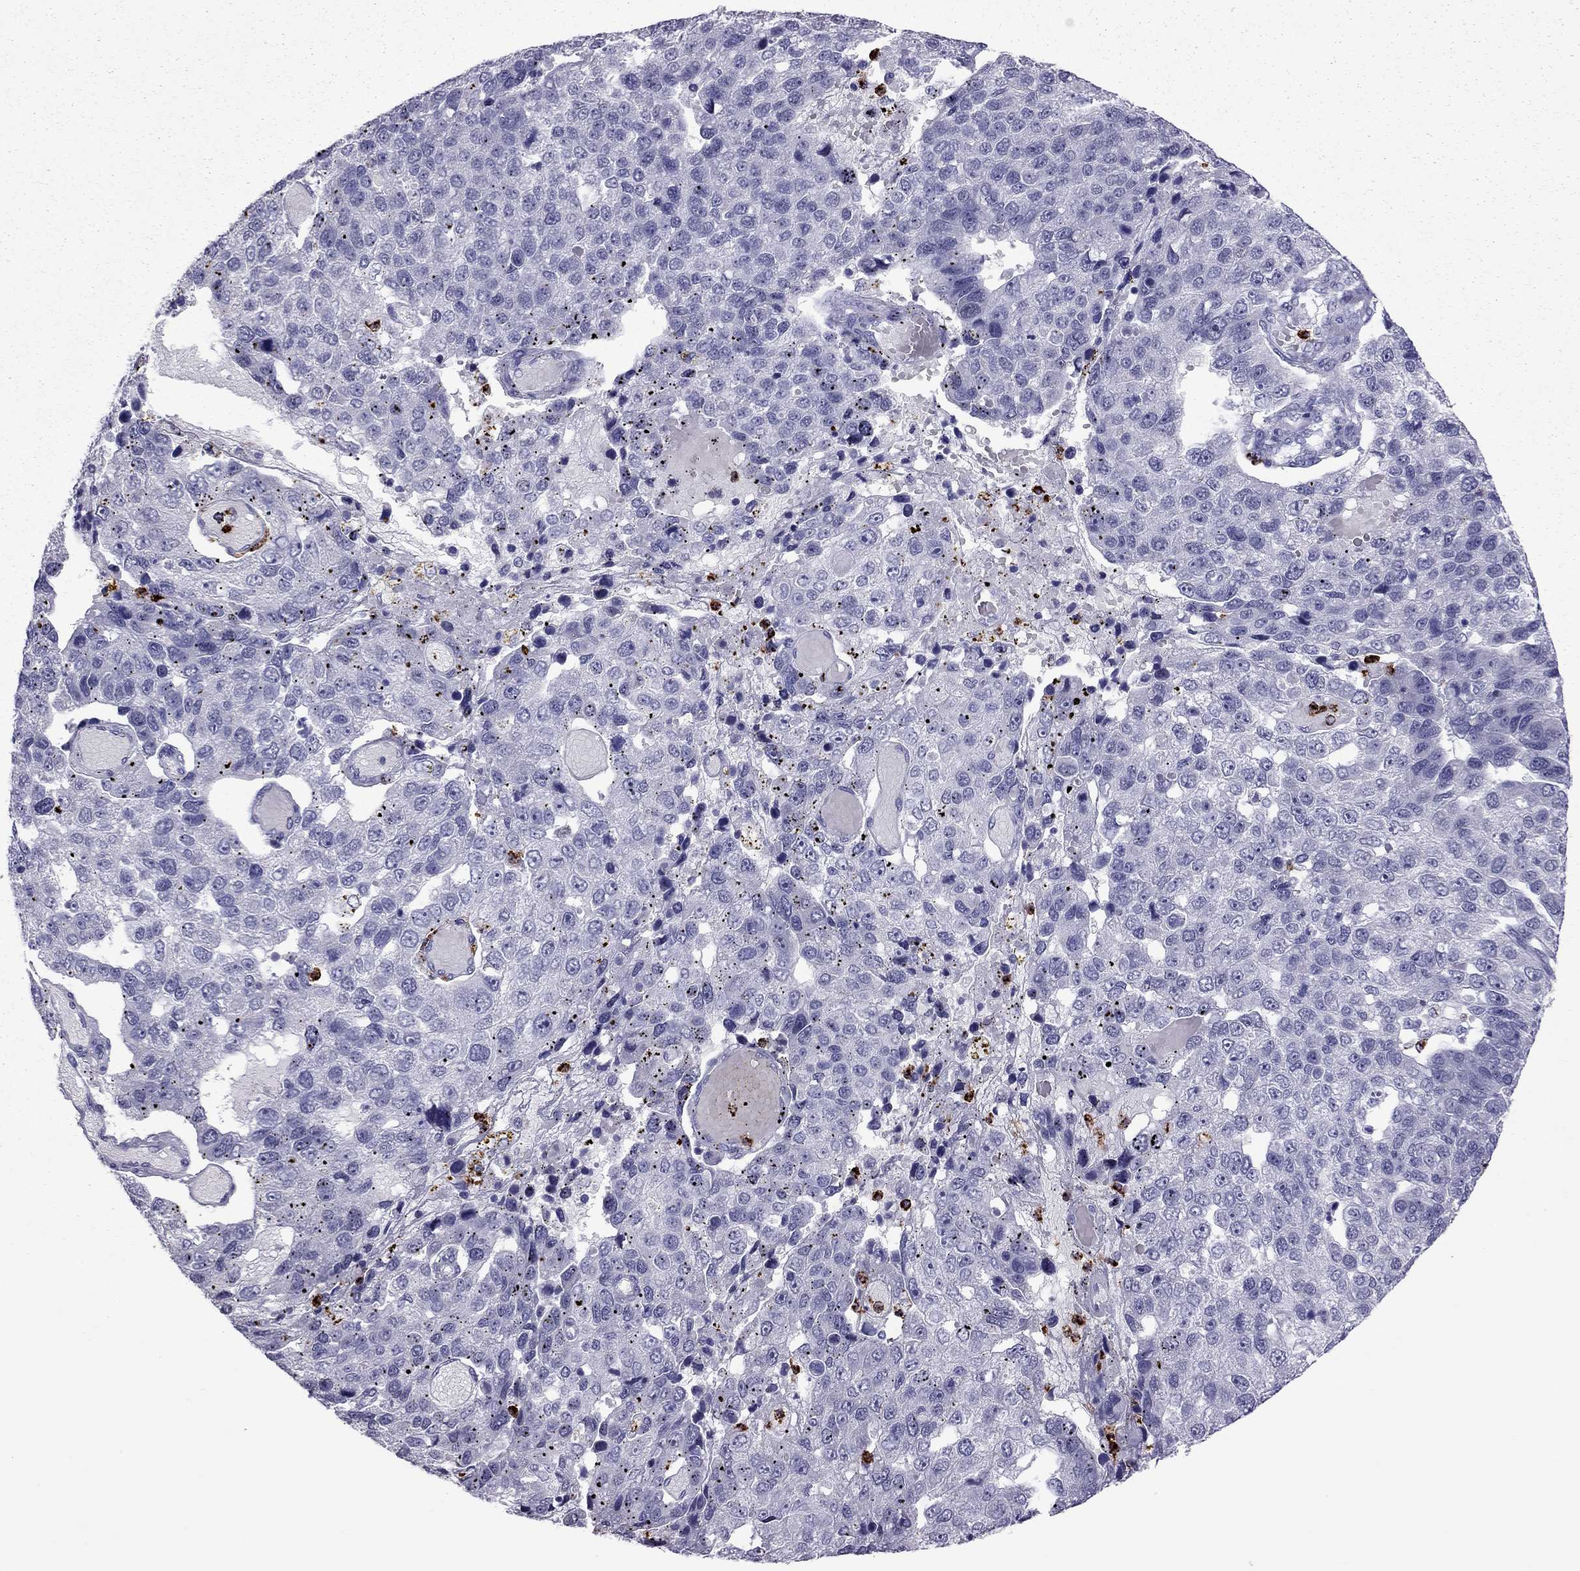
{"staining": {"intensity": "negative", "quantity": "none", "location": "none"}, "tissue": "pancreatic cancer", "cell_type": "Tumor cells", "image_type": "cancer", "snomed": [{"axis": "morphology", "description": "Adenocarcinoma, NOS"}, {"axis": "topography", "description": "Pancreas"}], "caption": "High power microscopy image of an immunohistochemistry (IHC) micrograph of pancreatic cancer (adenocarcinoma), revealing no significant positivity in tumor cells.", "gene": "CCL27", "patient": {"sex": "female", "age": 61}}